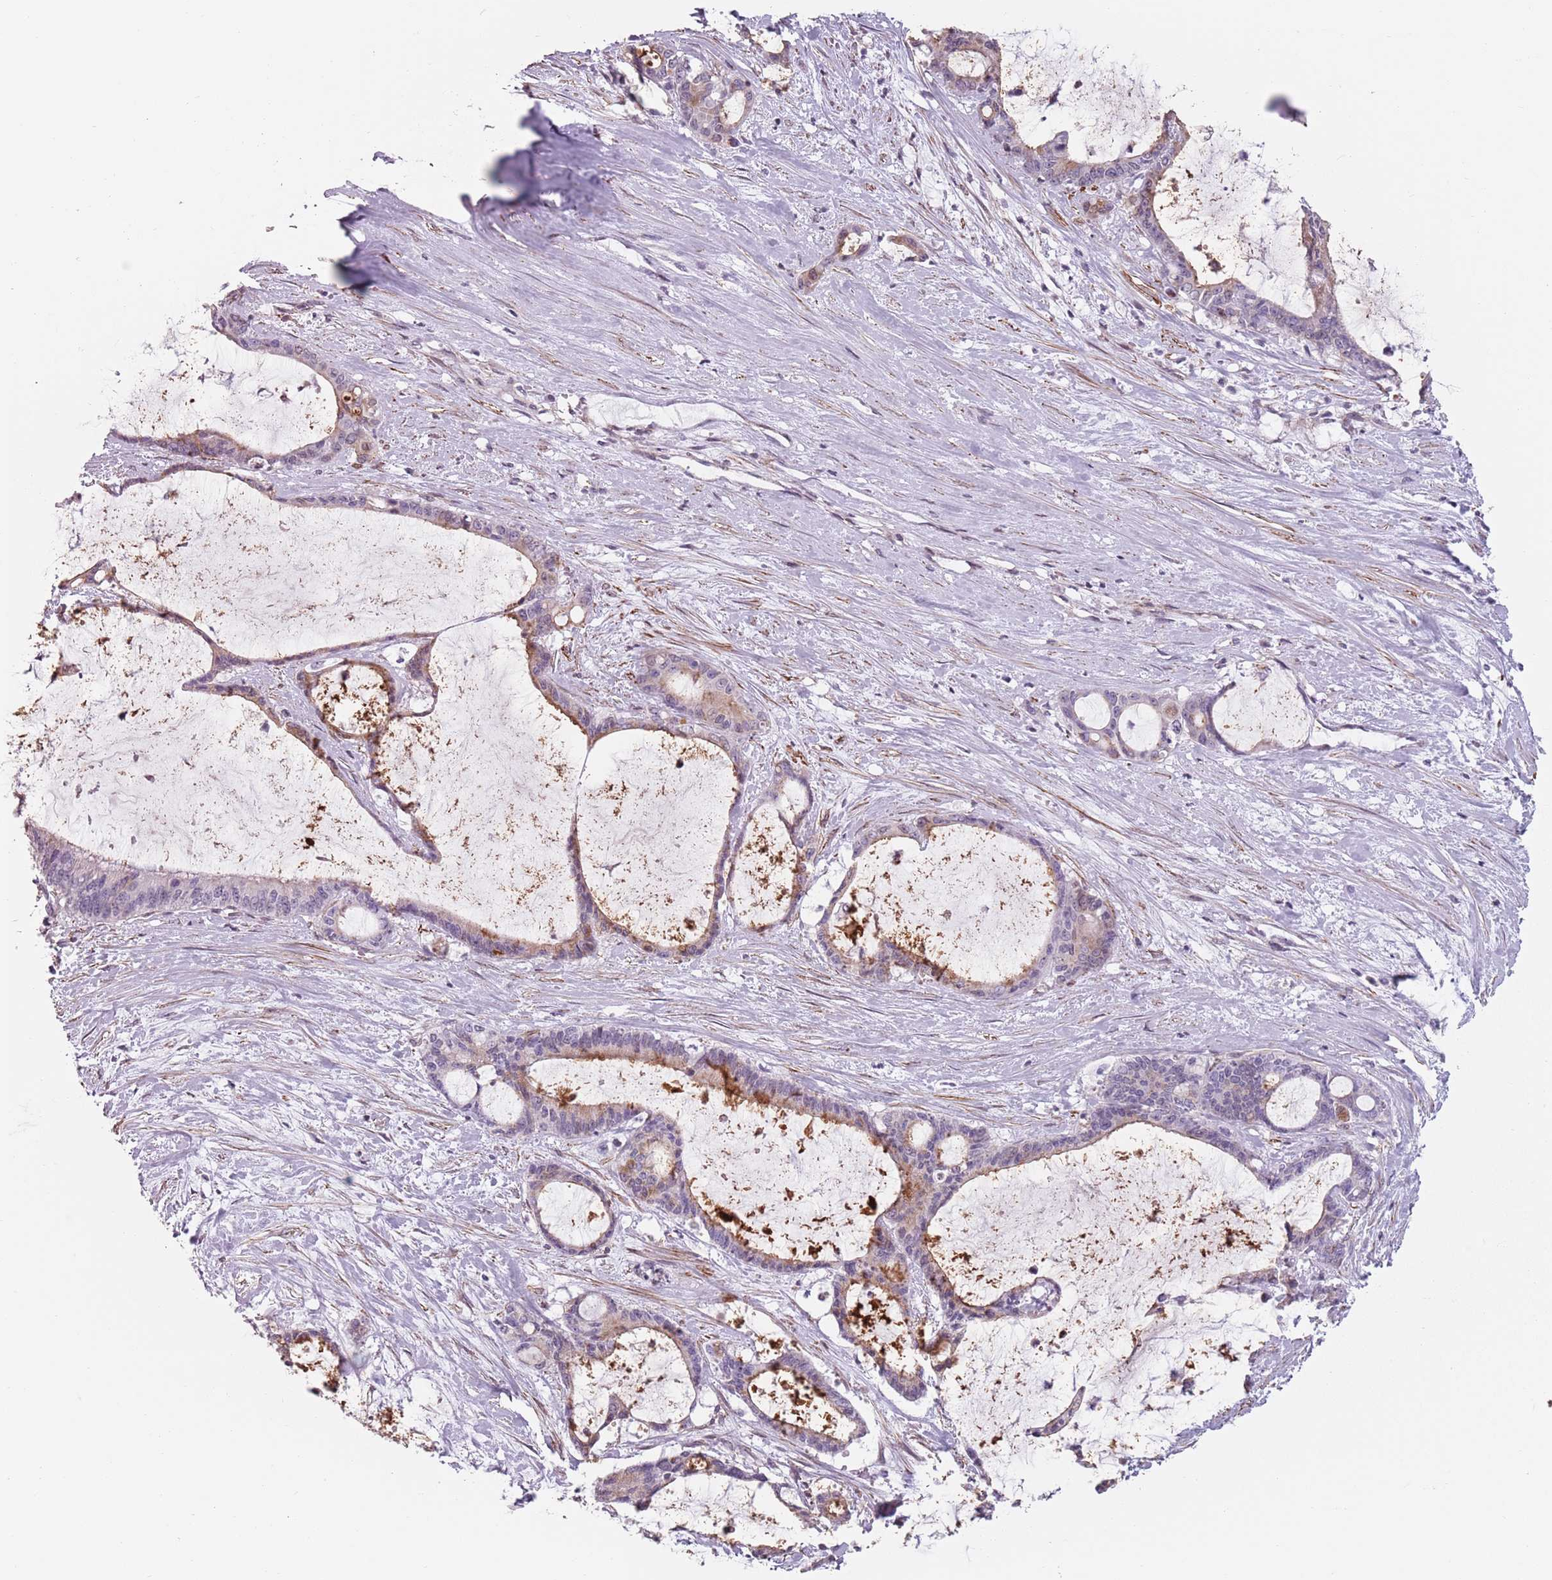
{"staining": {"intensity": "moderate", "quantity": "<25%", "location": "cytoplasmic/membranous"}, "tissue": "liver cancer", "cell_type": "Tumor cells", "image_type": "cancer", "snomed": [{"axis": "morphology", "description": "Normal tissue, NOS"}, {"axis": "morphology", "description": "Cholangiocarcinoma"}, {"axis": "topography", "description": "Liver"}, {"axis": "topography", "description": "Peripheral nerve tissue"}], "caption": "Immunohistochemical staining of liver cholangiocarcinoma shows moderate cytoplasmic/membranous protein expression in about <25% of tumor cells.", "gene": "TMC4", "patient": {"sex": "female", "age": 73}}